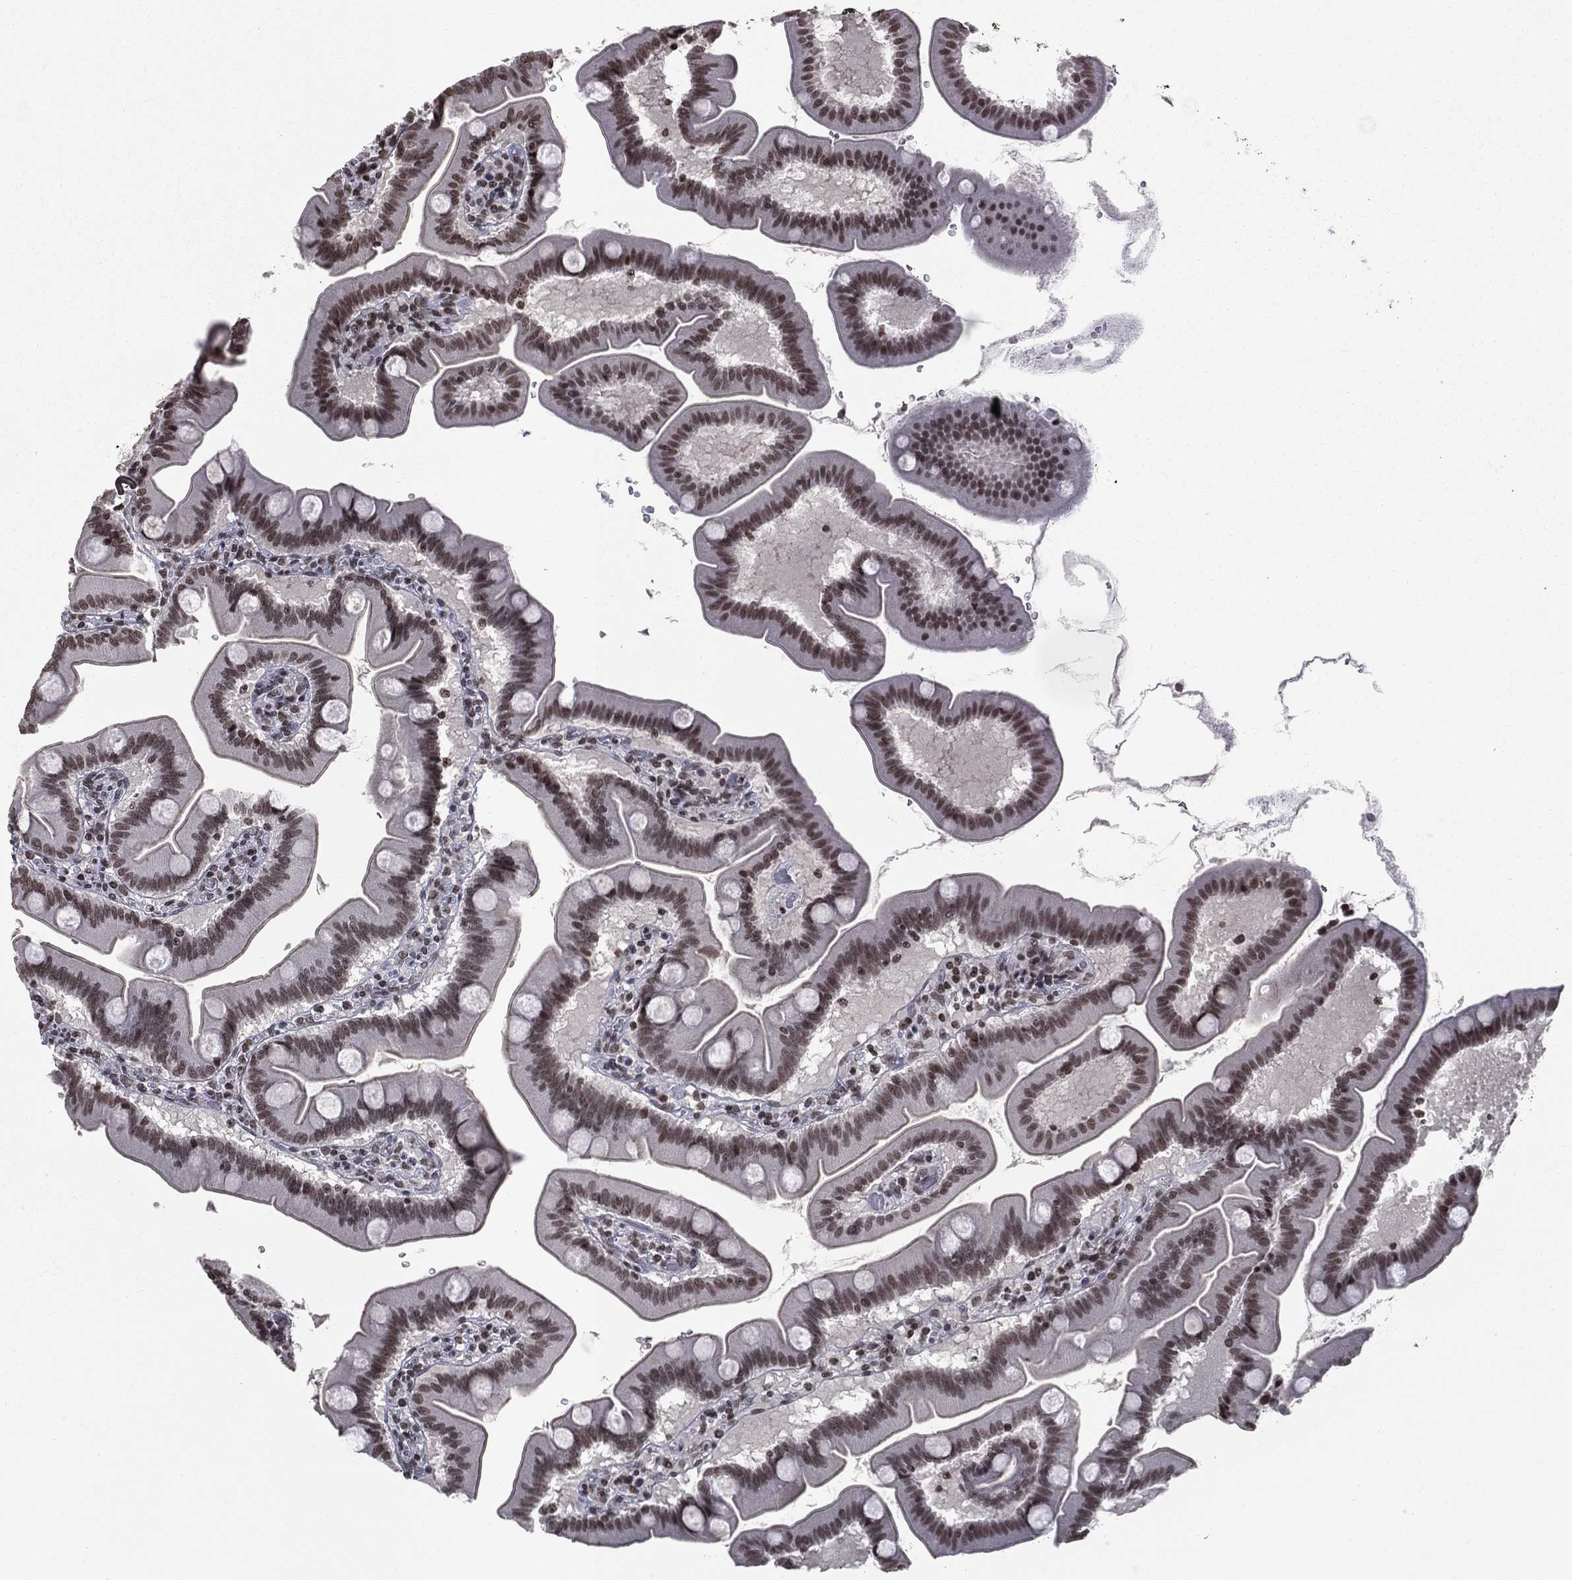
{"staining": {"intensity": "moderate", "quantity": ">75%", "location": "nuclear"}, "tissue": "duodenum", "cell_type": "Glandular cells", "image_type": "normal", "snomed": [{"axis": "morphology", "description": "Normal tissue, NOS"}, {"axis": "topography", "description": "Duodenum"}], "caption": "Brown immunohistochemical staining in normal human duodenum exhibits moderate nuclear positivity in about >75% of glandular cells. The staining is performed using DAB (3,3'-diaminobenzidine) brown chromogen to label protein expression. The nuclei are counter-stained blue using hematoxylin.", "gene": "RFX7", "patient": {"sex": "male", "age": 59}}